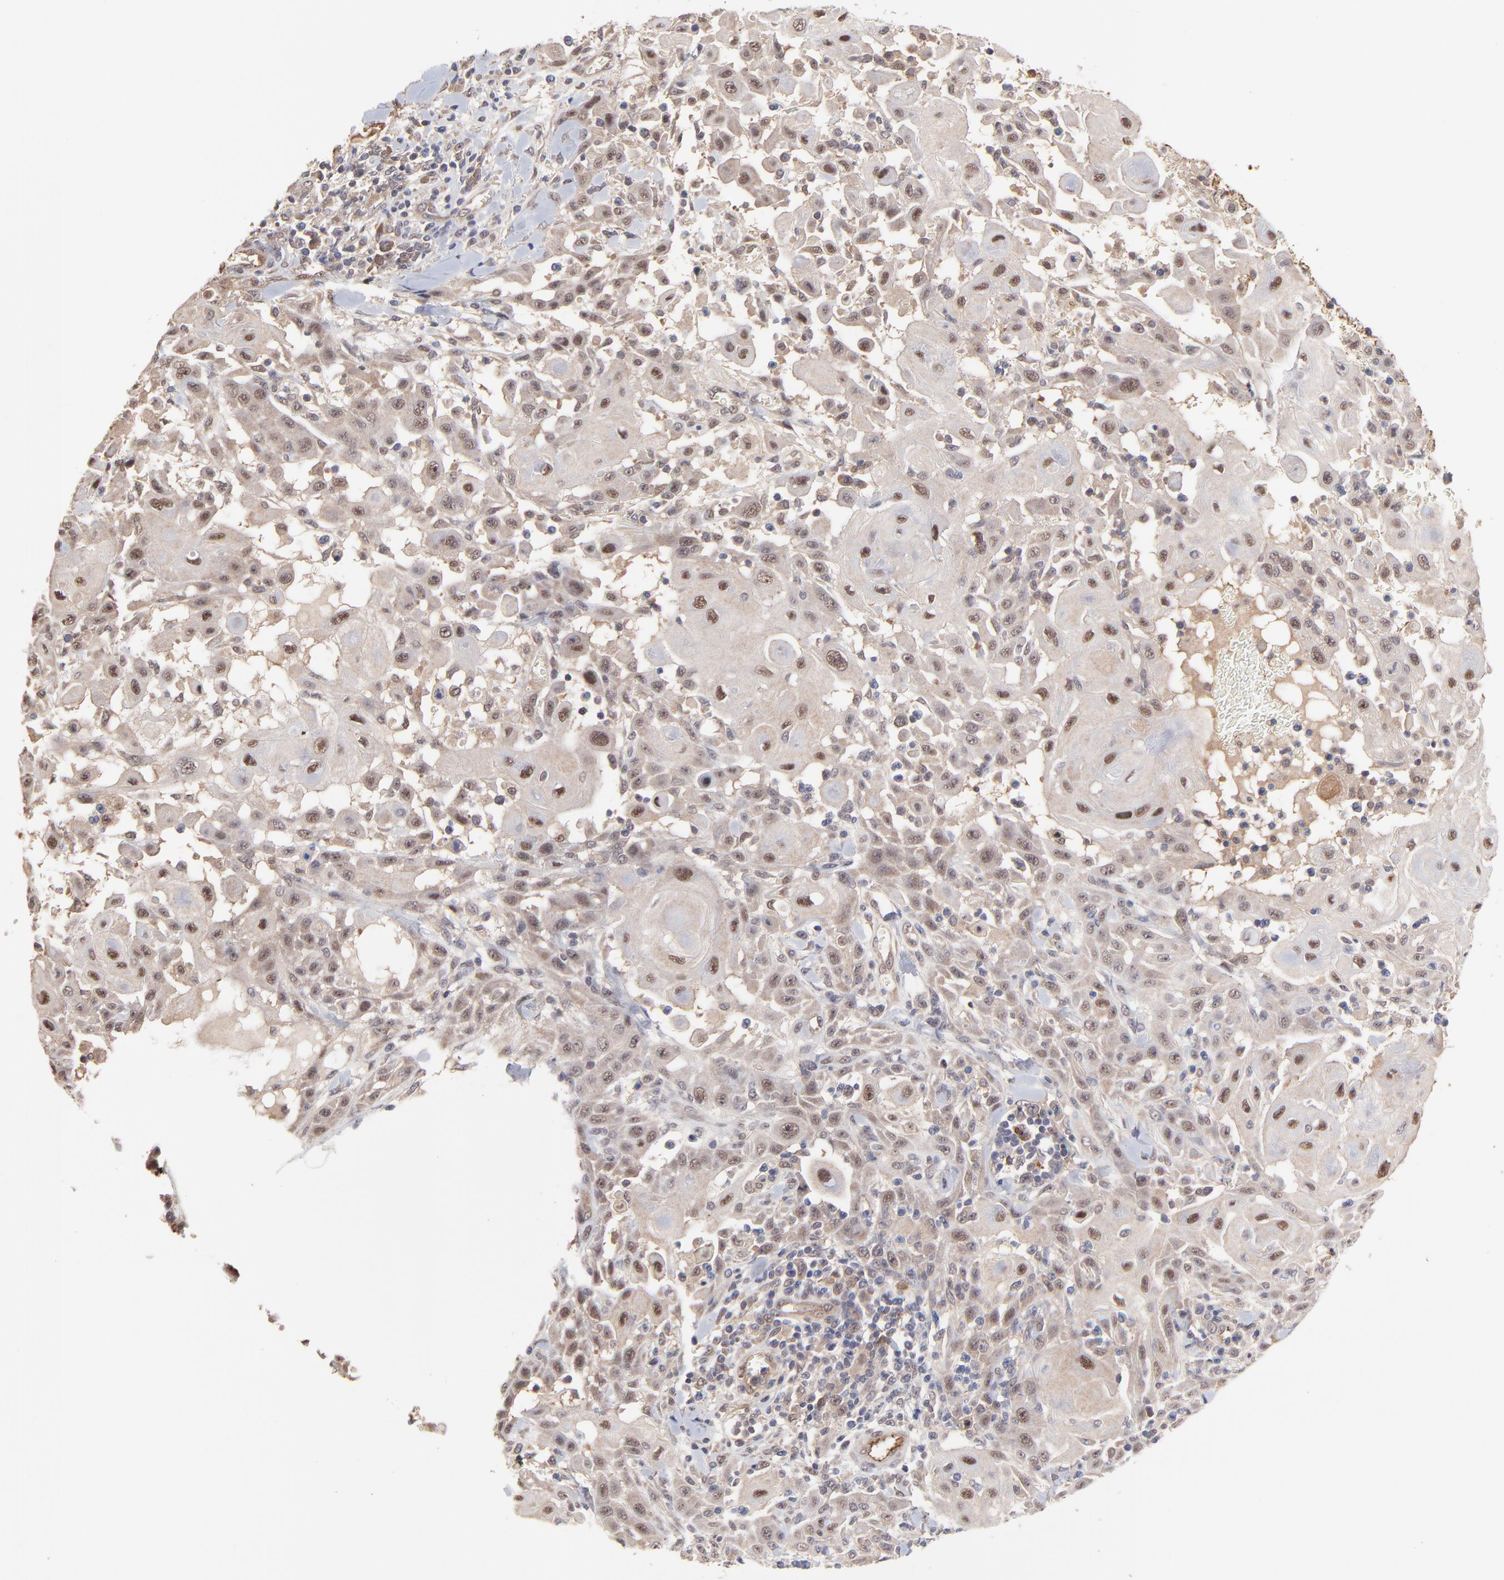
{"staining": {"intensity": "moderate", "quantity": "25%-75%", "location": "cytoplasmic/membranous,nuclear"}, "tissue": "skin cancer", "cell_type": "Tumor cells", "image_type": "cancer", "snomed": [{"axis": "morphology", "description": "Squamous cell carcinoma, NOS"}, {"axis": "topography", "description": "Skin"}], "caption": "Protein positivity by immunohistochemistry (IHC) shows moderate cytoplasmic/membranous and nuclear staining in approximately 25%-75% of tumor cells in skin squamous cell carcinoma.", "gene": "PSMD14", "patient": {"sex": "male", "age": 24}}